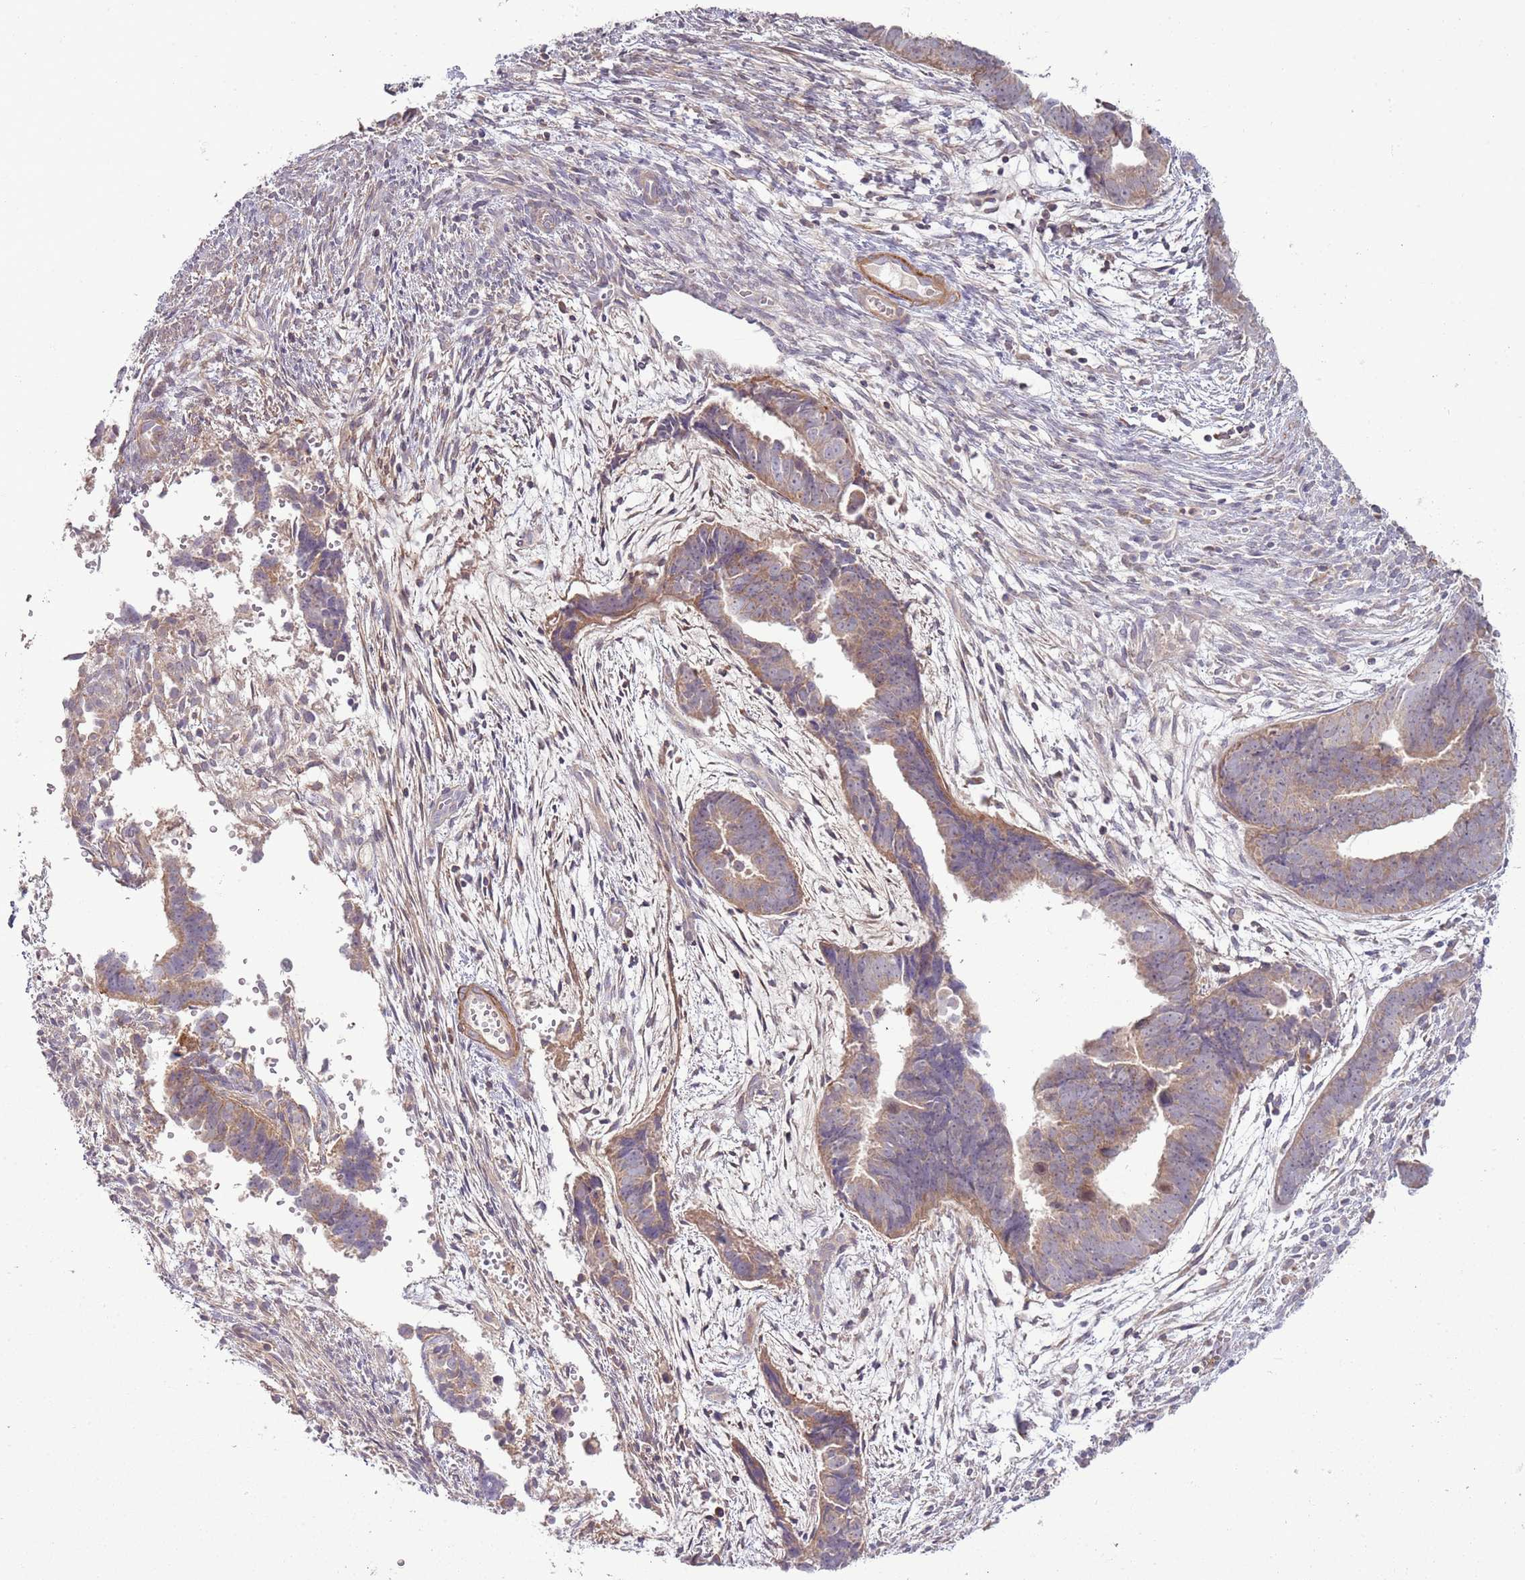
{"staining": {"intensity": "moderate", "quantity": ">75%", "location": "cytoplasmic/membranous"}, "tissue": "endometrial cancer", "cell_type": "Tumor cells", "image_type": "cancer", "snomed": [{"axis": "morphology", "description": "Adenocarcinoma, NOS"}, {"axis": "topography", "description": "Endometrium"}], "caption": "Adenocarcinoma (endometrial) stained with immunohistochemistry (IHC) reveals moderate cytoplasmic/membranous expression in about >75% of tumor cells. (Stains: DAB (3,3'-diaminobenzidine) in brown, nuclei in blue, Microscopy: brightfield microscopy at high magnification).", "gene": "DTD2", "patient": {"sex": "female", "age": 75}}